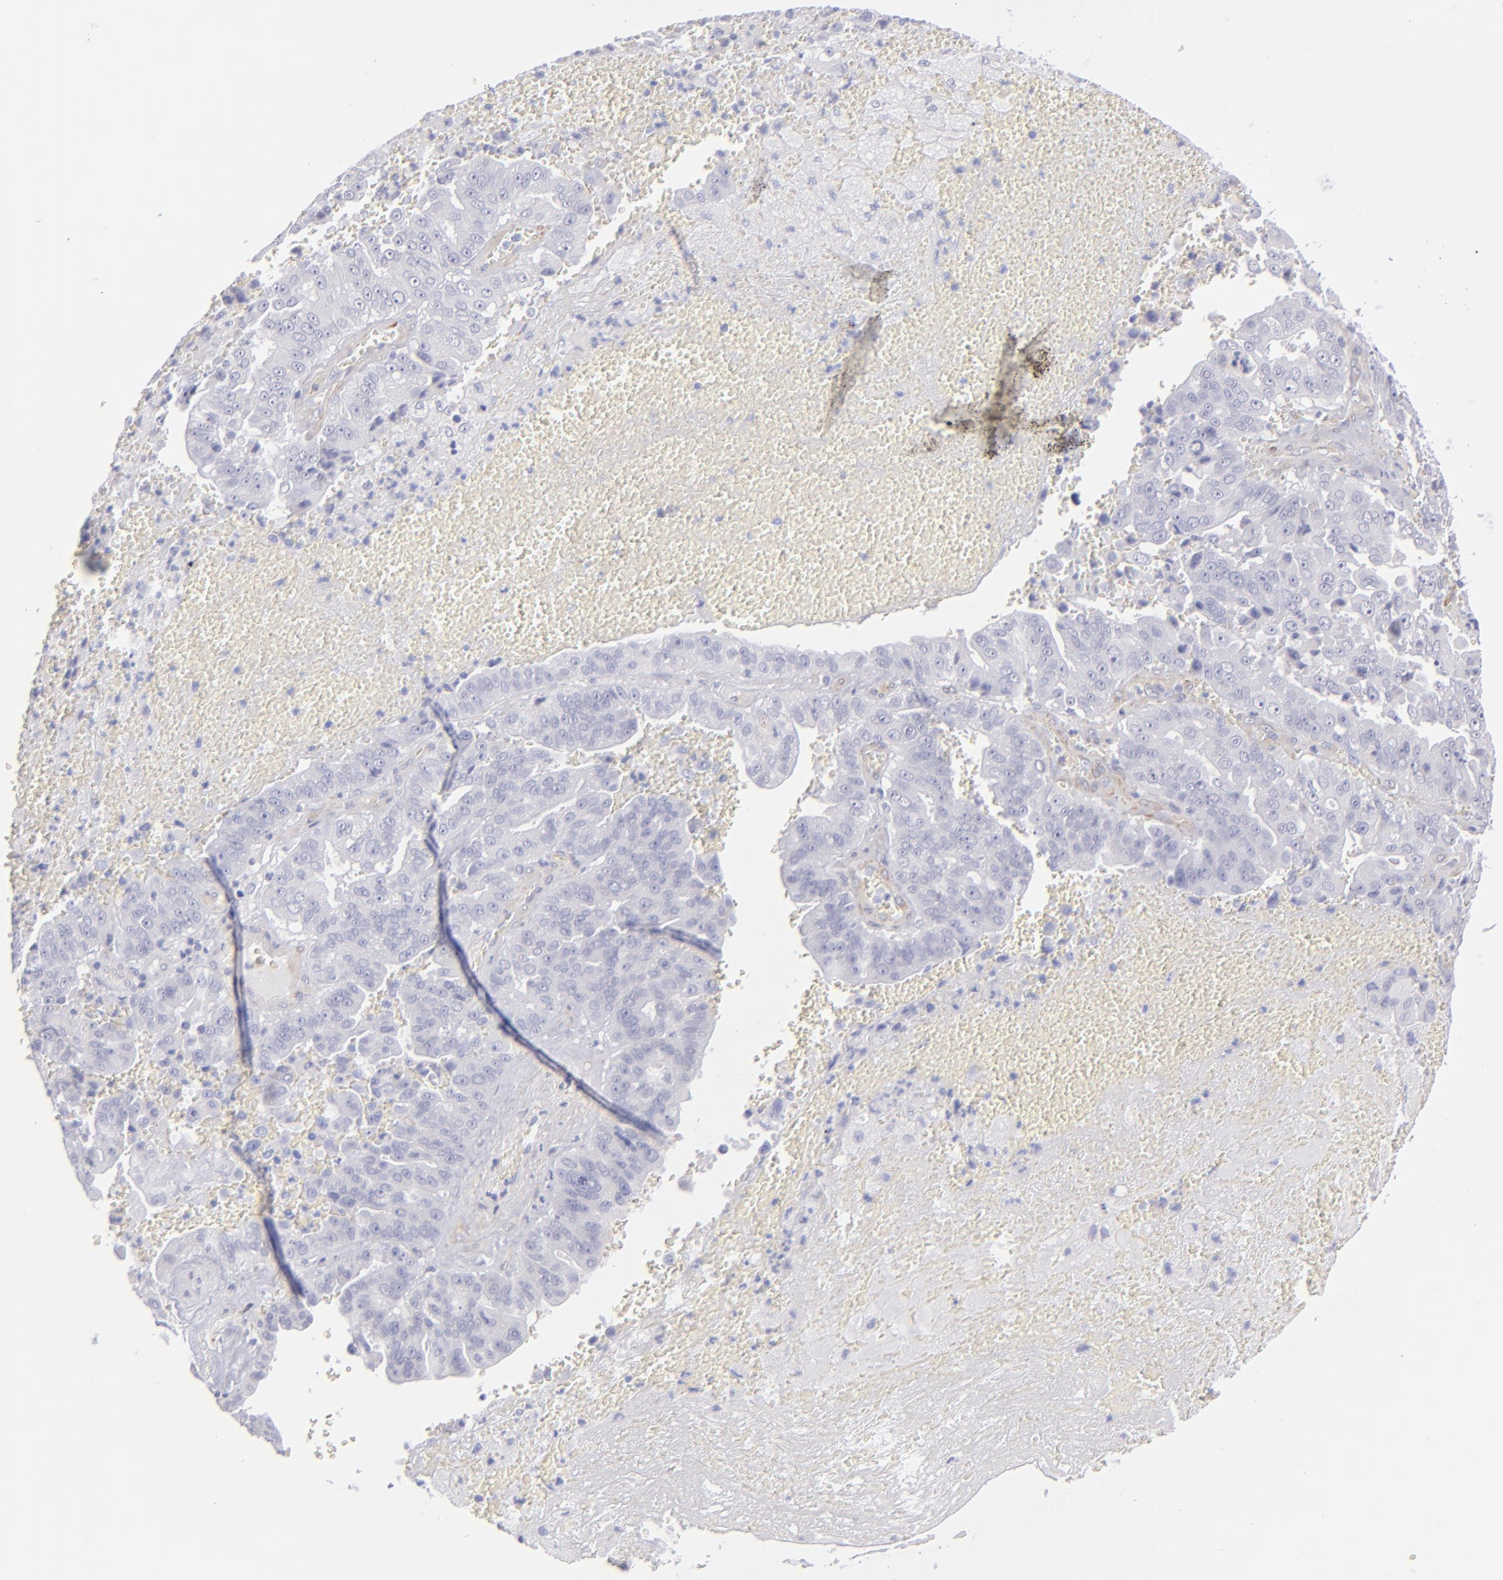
{"staining": {"intensity": "negative", "quantity": "none", "location": "none"}, "tissue": "liver cancer", "cell_type": "Tumor cells", "image_type": "cancer", "snomed": [{"axis": "morphology", "description": "Cholangiocarcinoma"}, {"axis": "topography", "description": "Liver"}], "caption": "Immunohistochemistry of human liver cancer (cholangiocarcinoma) exhibits no expression in tumor cells.", "gene": "MYH11", "patient": {"sex": "female", "age": 79}}